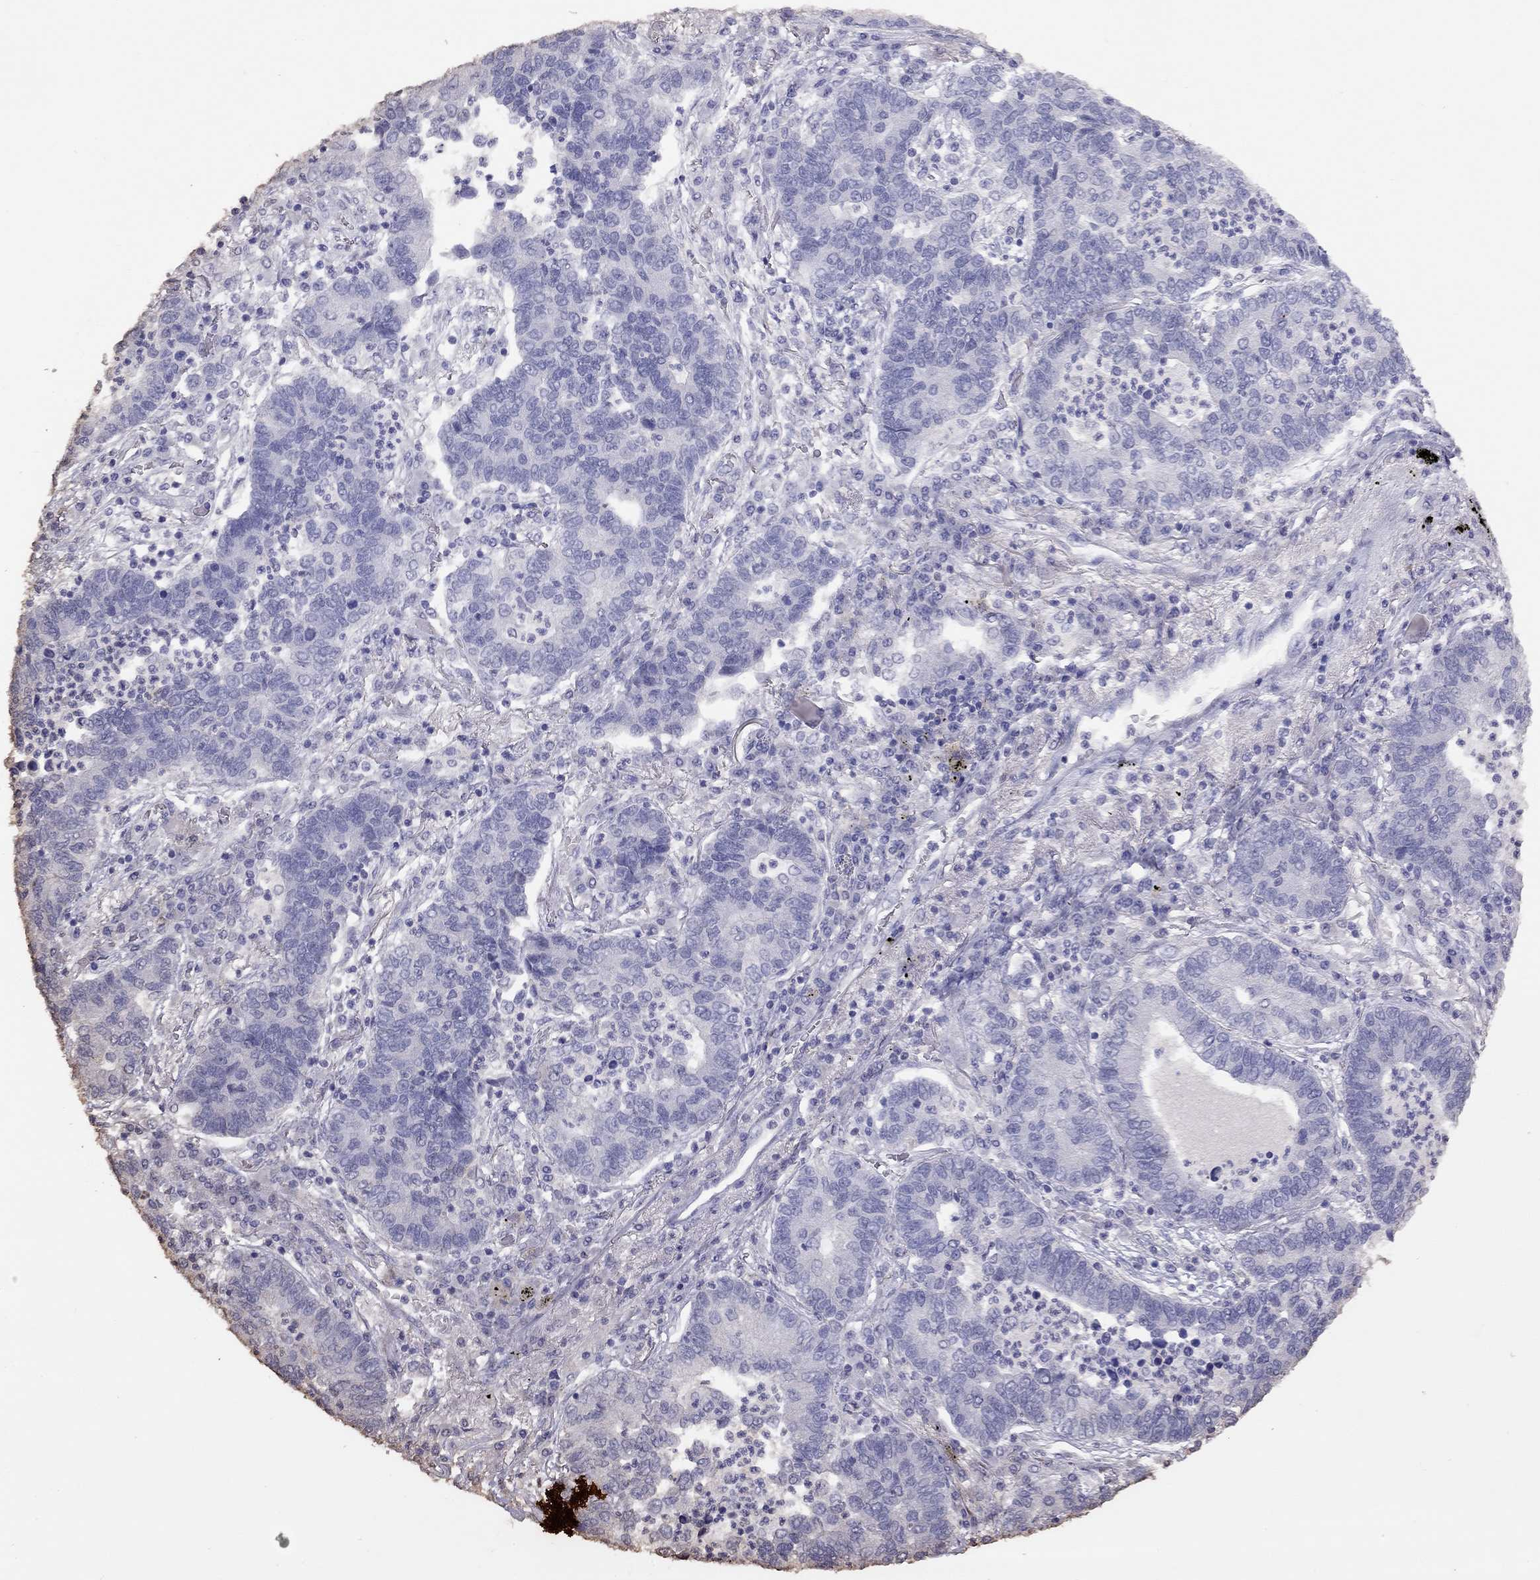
{"staining": {"intensity": "negative", "quantity": "none", "location": "none"}, "tissue": "lung cancer", "cell_type": "Tumor cells", "image_type": "cancer", "snomed": [{"axis": "morphology", "description": "Adenocarcinoma, NOS"}, {"axis": "topography", "description": "Lung"}], "caption": "Lung adenocarcinoma stained for a protein using immunohistochemistry (IHC) exhibits no staining tumor cells.", "gene": "SUN3", "patient": {"sex": "female", "age": 57}}